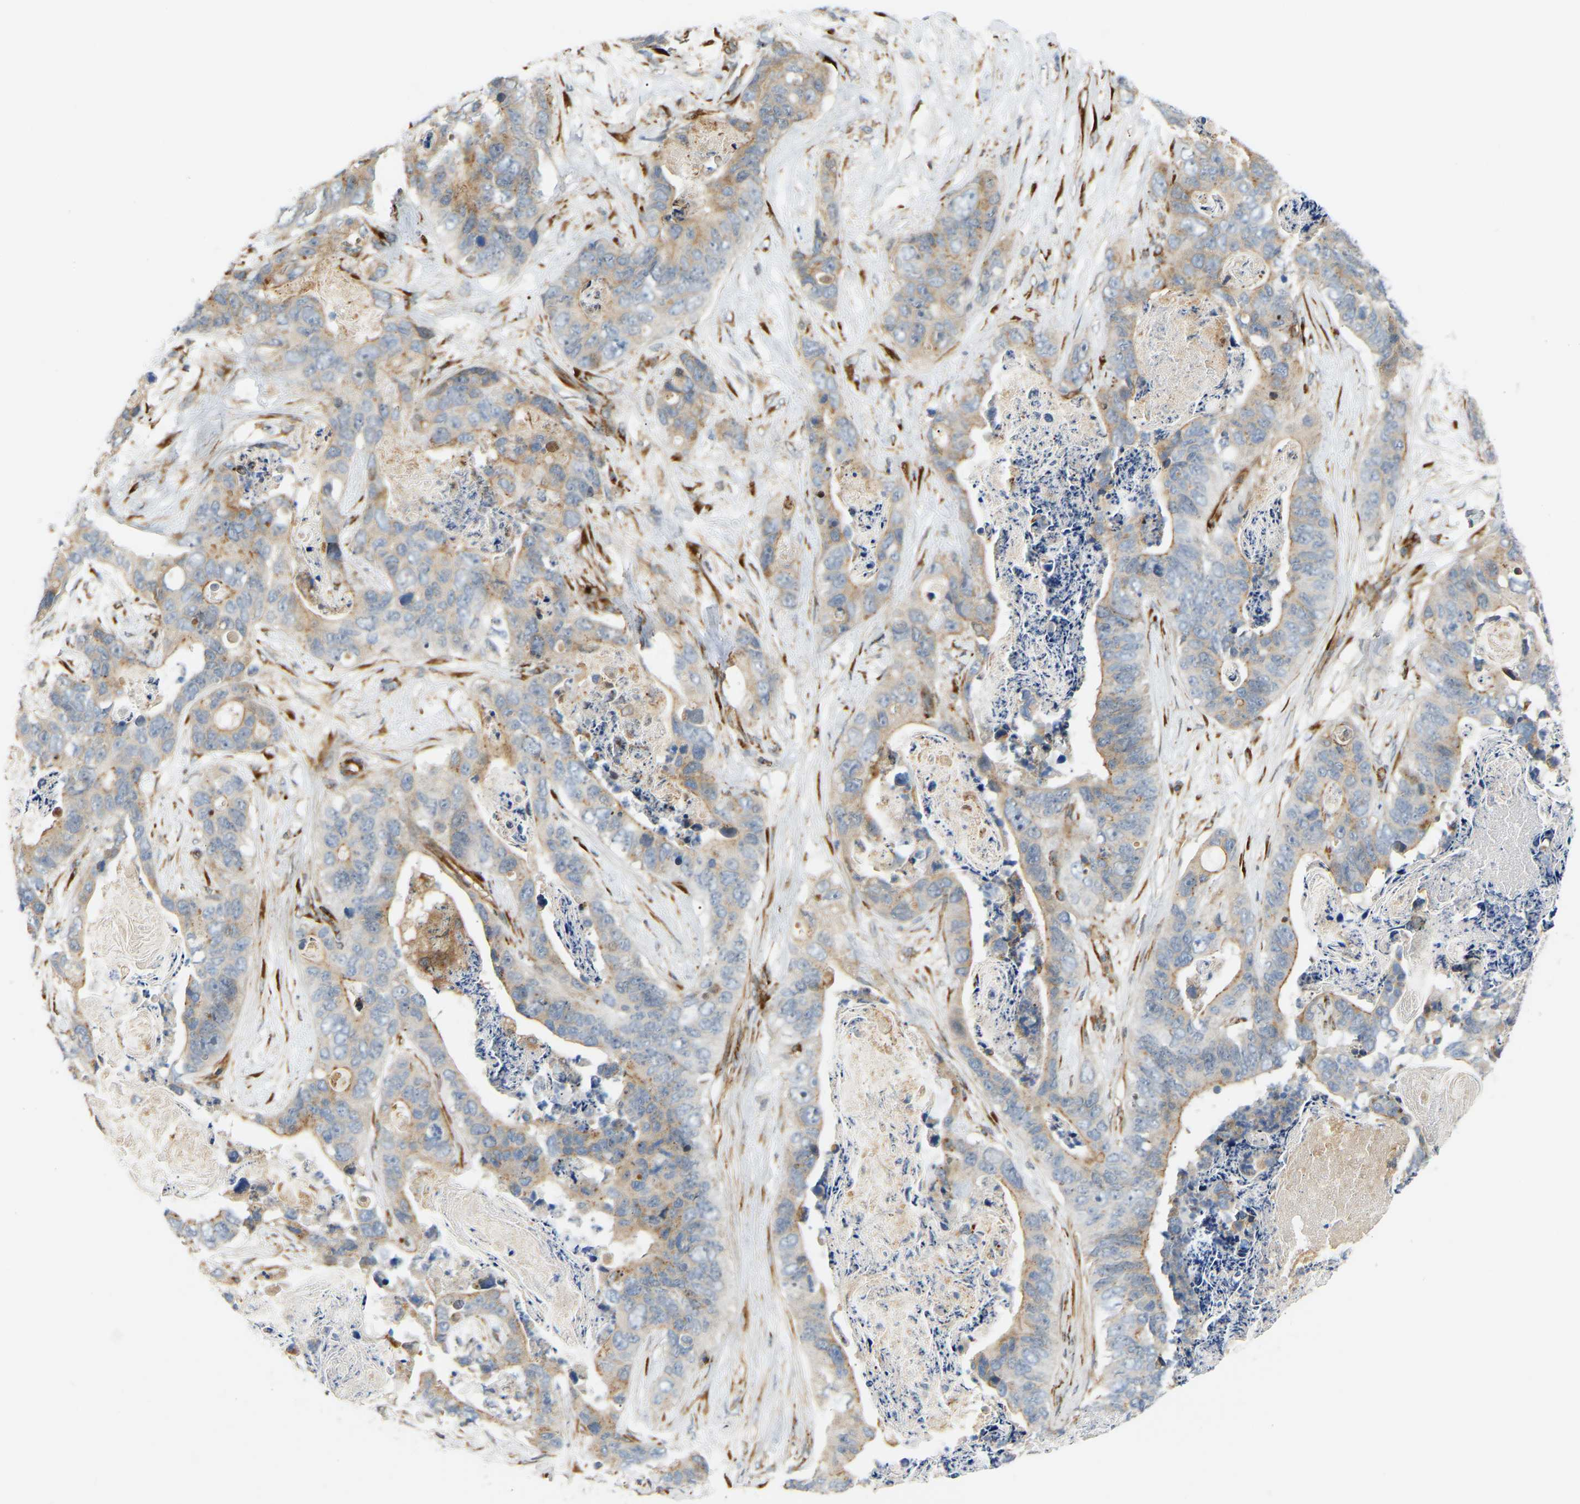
{"staining": {"intensity": "weak", "quantity": ">75%", "location": "cytoplasmic/membranous"}, "tissue": "stomach cancer", "cell_type": "Tumor cells", "image_type": "cancer", "snomed": [{"axis": "morphology", "description": "Adenocarcinoma, NOS"}, {"axis": "topography", "description": "Stomach"}], "caption": "Immunohistochemical staining of human stomach cancer exhibits weak cytoplasmic/membranous protein expression in about >75% of tumor cells.", "gene": "PLCG2", "patient": {"sex": "female", "age": 89}}